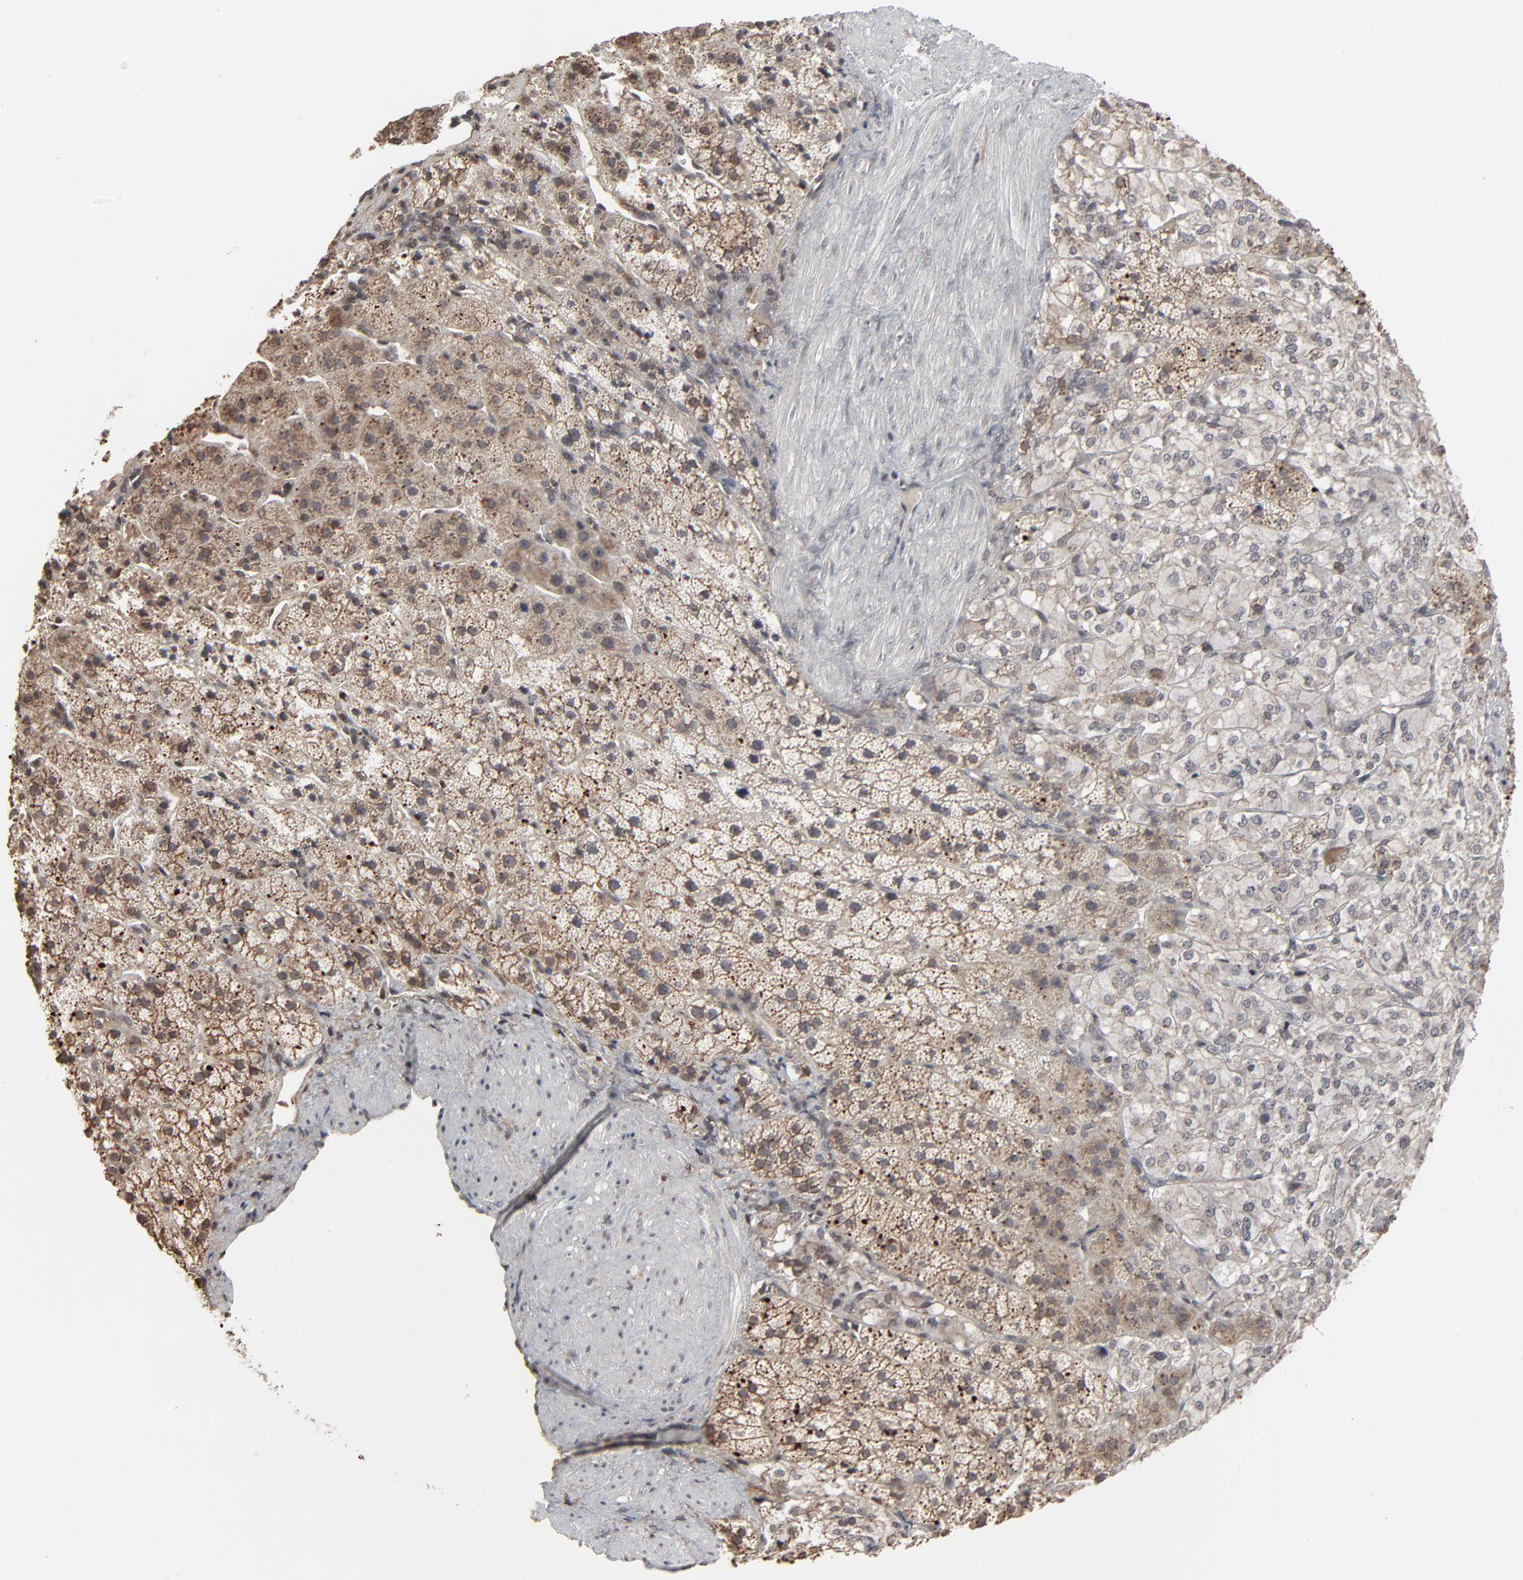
{"staining": {"intensity": "moderate", "quantity": ">75%", "location": "cytoplasmic/membranous"}, "tissue": "adrenal gland", "cell_type": "Glandular cells", "image_type": "normal", "snomed": [{"axis": "morphology", "description": "Normal tissue, NOS"}, {"axis": "topography", "description": "Adrenal gland"}], "caption": "Immunohistochemistry photomicrograph of normal adrenal gland: adrenal gland stained using IHC reveals medium levels of moderate protein expression localized specifically in the cytoplasmic/membranous of glandular cells, appearing as a cytoplasmic/membranous brown color.", "gene": "CTNND1", "patient": {"sex": "female", "age": 44}}